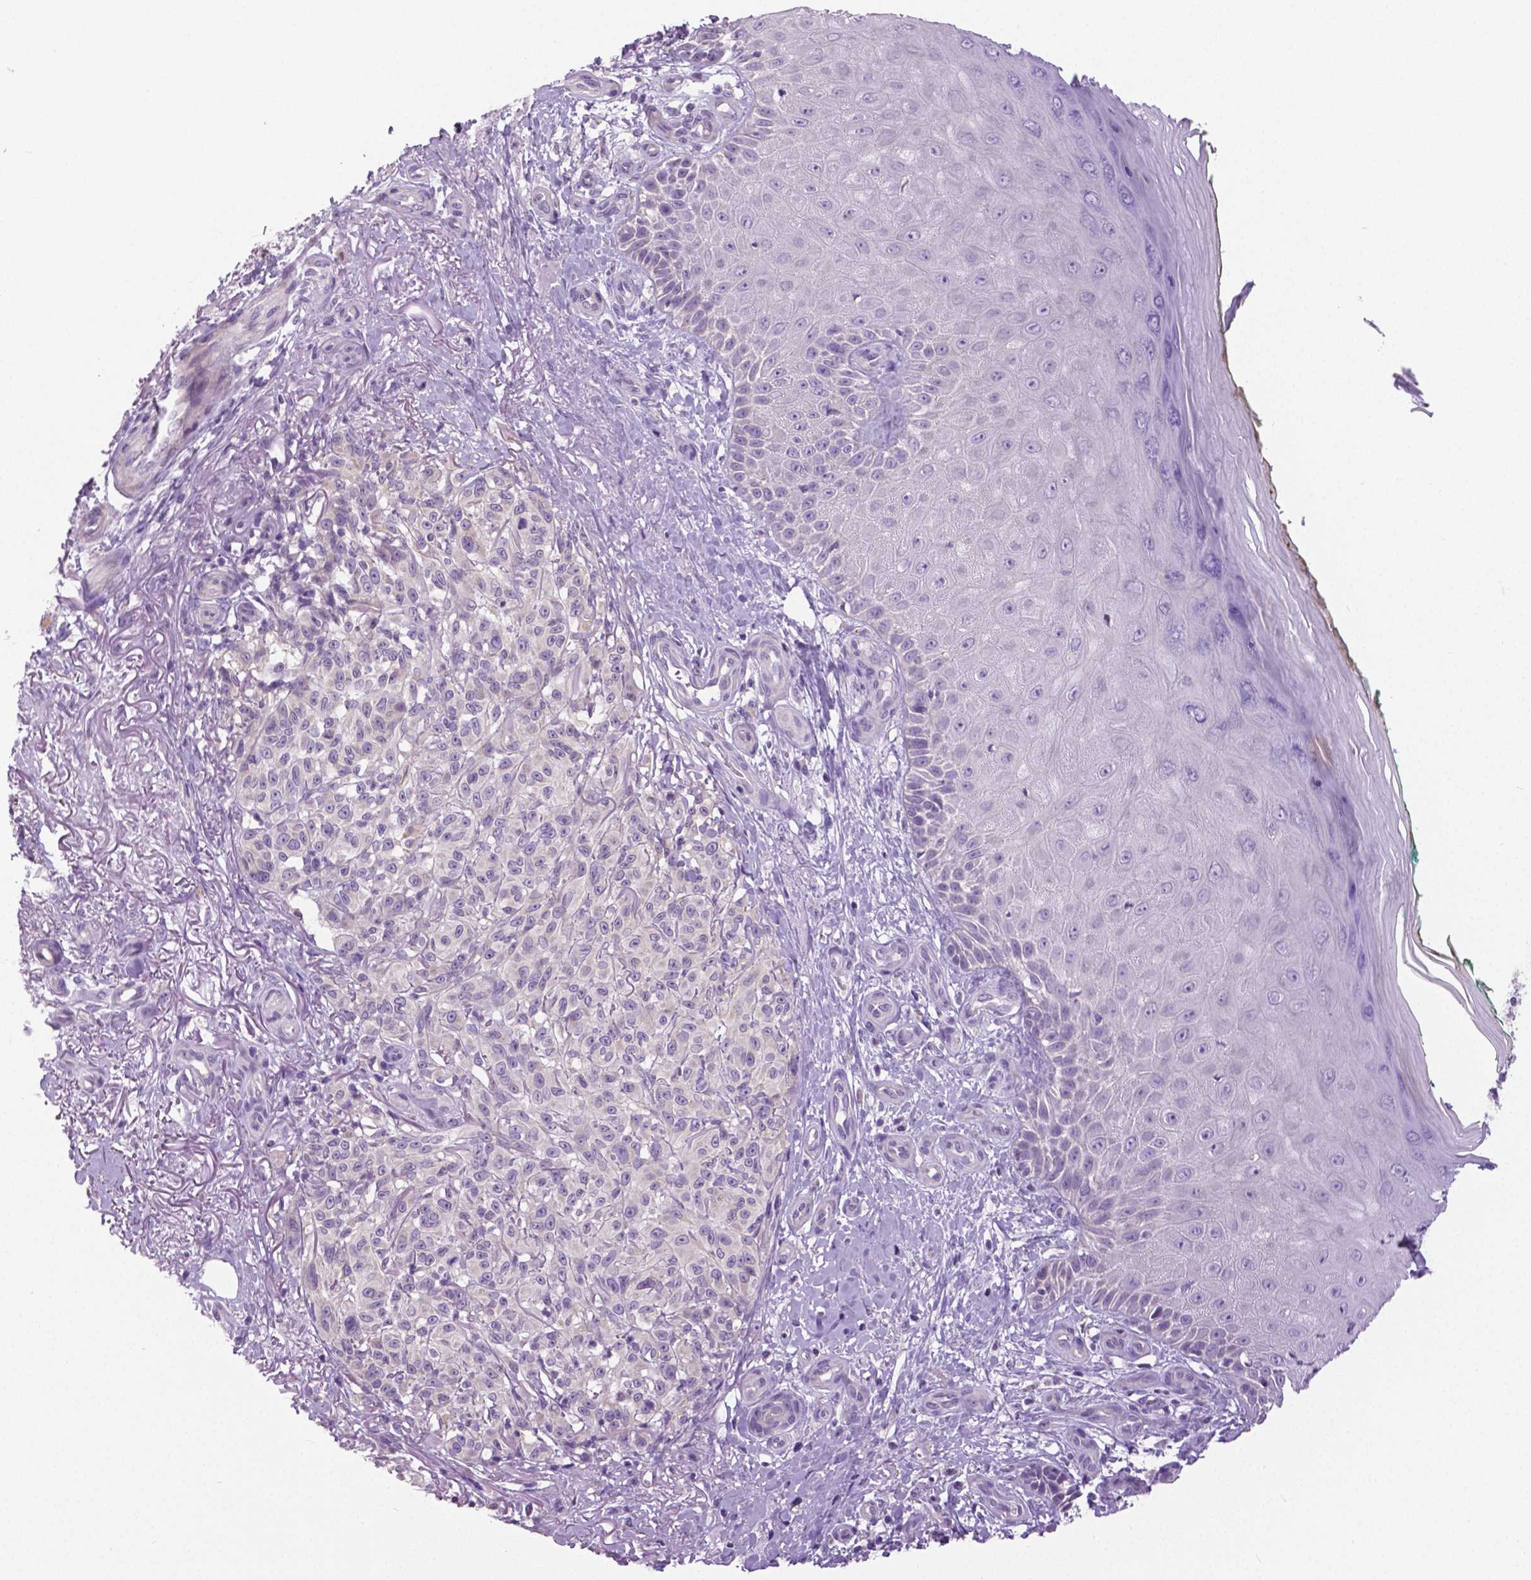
{"staining": {"intensity": "negative", "quantity": "none", "location": "none"}, "tissue": "melanoma", "cell_type": "Tumor cells", "image_type": "cancer", "snomed": [{"axis": "morphology", "description": "Malignant melanoma, NOS"}, {"axis": "topography", "description": "Skin"}], "caption": "Human melanoma stained for a protein using IHC displays no expression in tumor cells.", "gene": "DNAH12", "patient": {"sex": "female", "age": 85}}